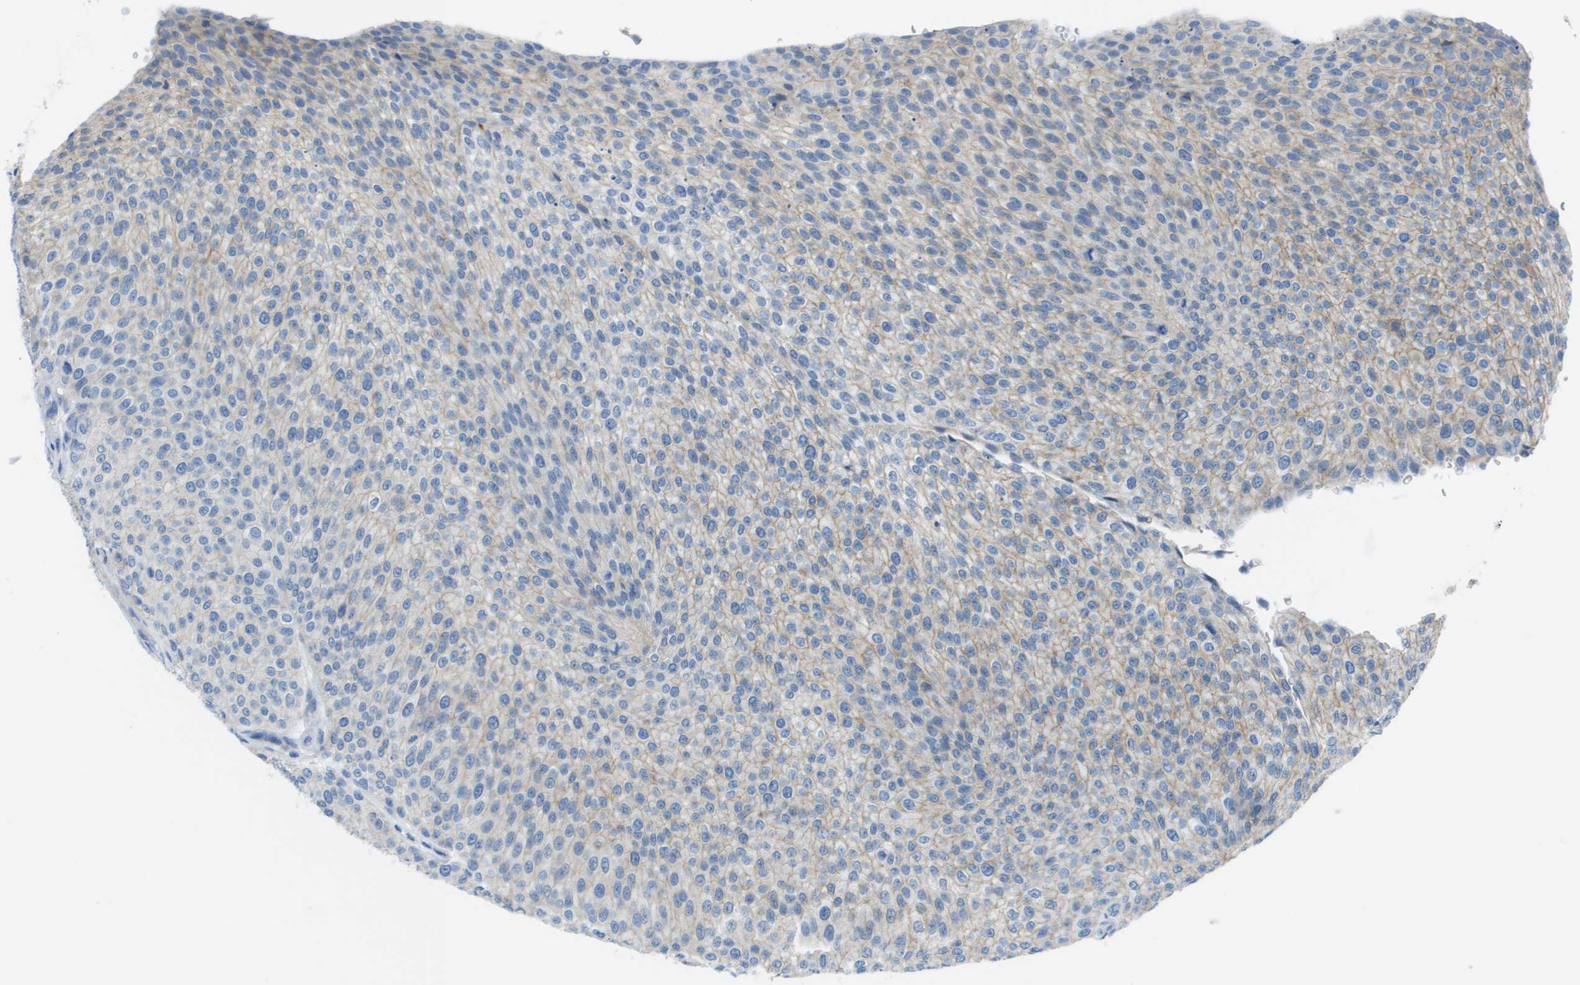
{"staining": {"intensity": "negative", "quantity": "none", "location": "none"}, "tissue": "urothelial cancer", "cell_type": "Tumor cells", "image_type": "cancer", "snomed": [{"axis": "morphology", "description": "Urothelial carcinoma, Low grade"}, {"axis": "topography", "description": "Smooth muscle"}, {"axis": "topography", "description": "Urinary bladder"}], "caption": "This micrograph is of urothelial cancer stained with IHC to label a protein in brown with the nuclei are counter-stained blue. There is no expression in tumor cells.", "gene": "CD46", "patient": {"sex": "male", "age": 60}}